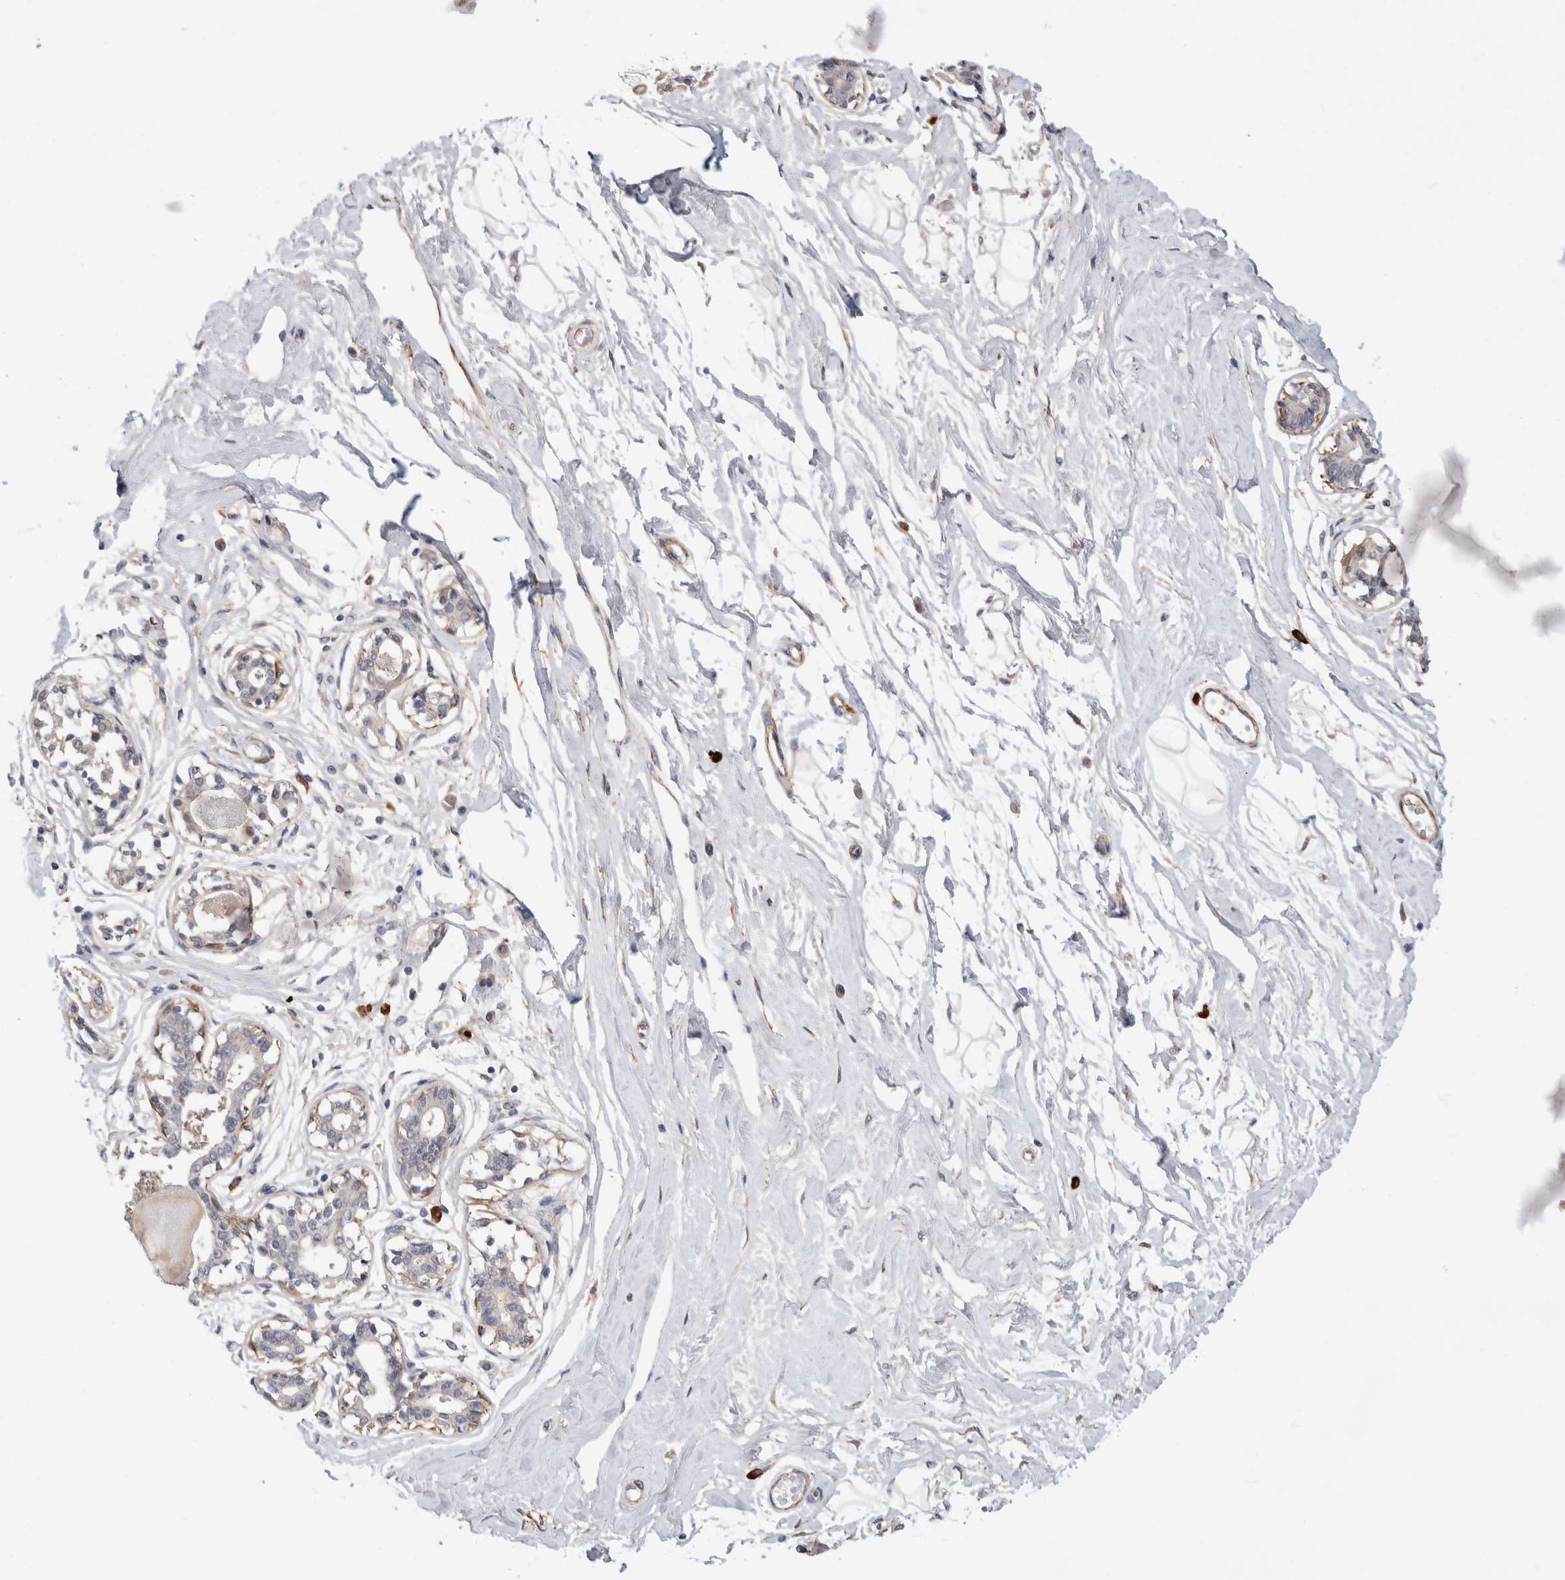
{"staining": {"intensity": "negative", "quantity": "none", "location": "none"}, "tissue": "breast", "cell_type": "Adipocytes", "image_type": "normal", "snomed": [{"axis": "morphology", "description": "Normal tissue, NOS"}, {"axis": "topography", "description": "Breast"}], "caption": "Breast was stained to show a protein in brown. There is no significant positivity in adipocytes. Nuclei are stained in blue.", "gene": "PGM1", "patient": {"sex": "female", "age": 45}}